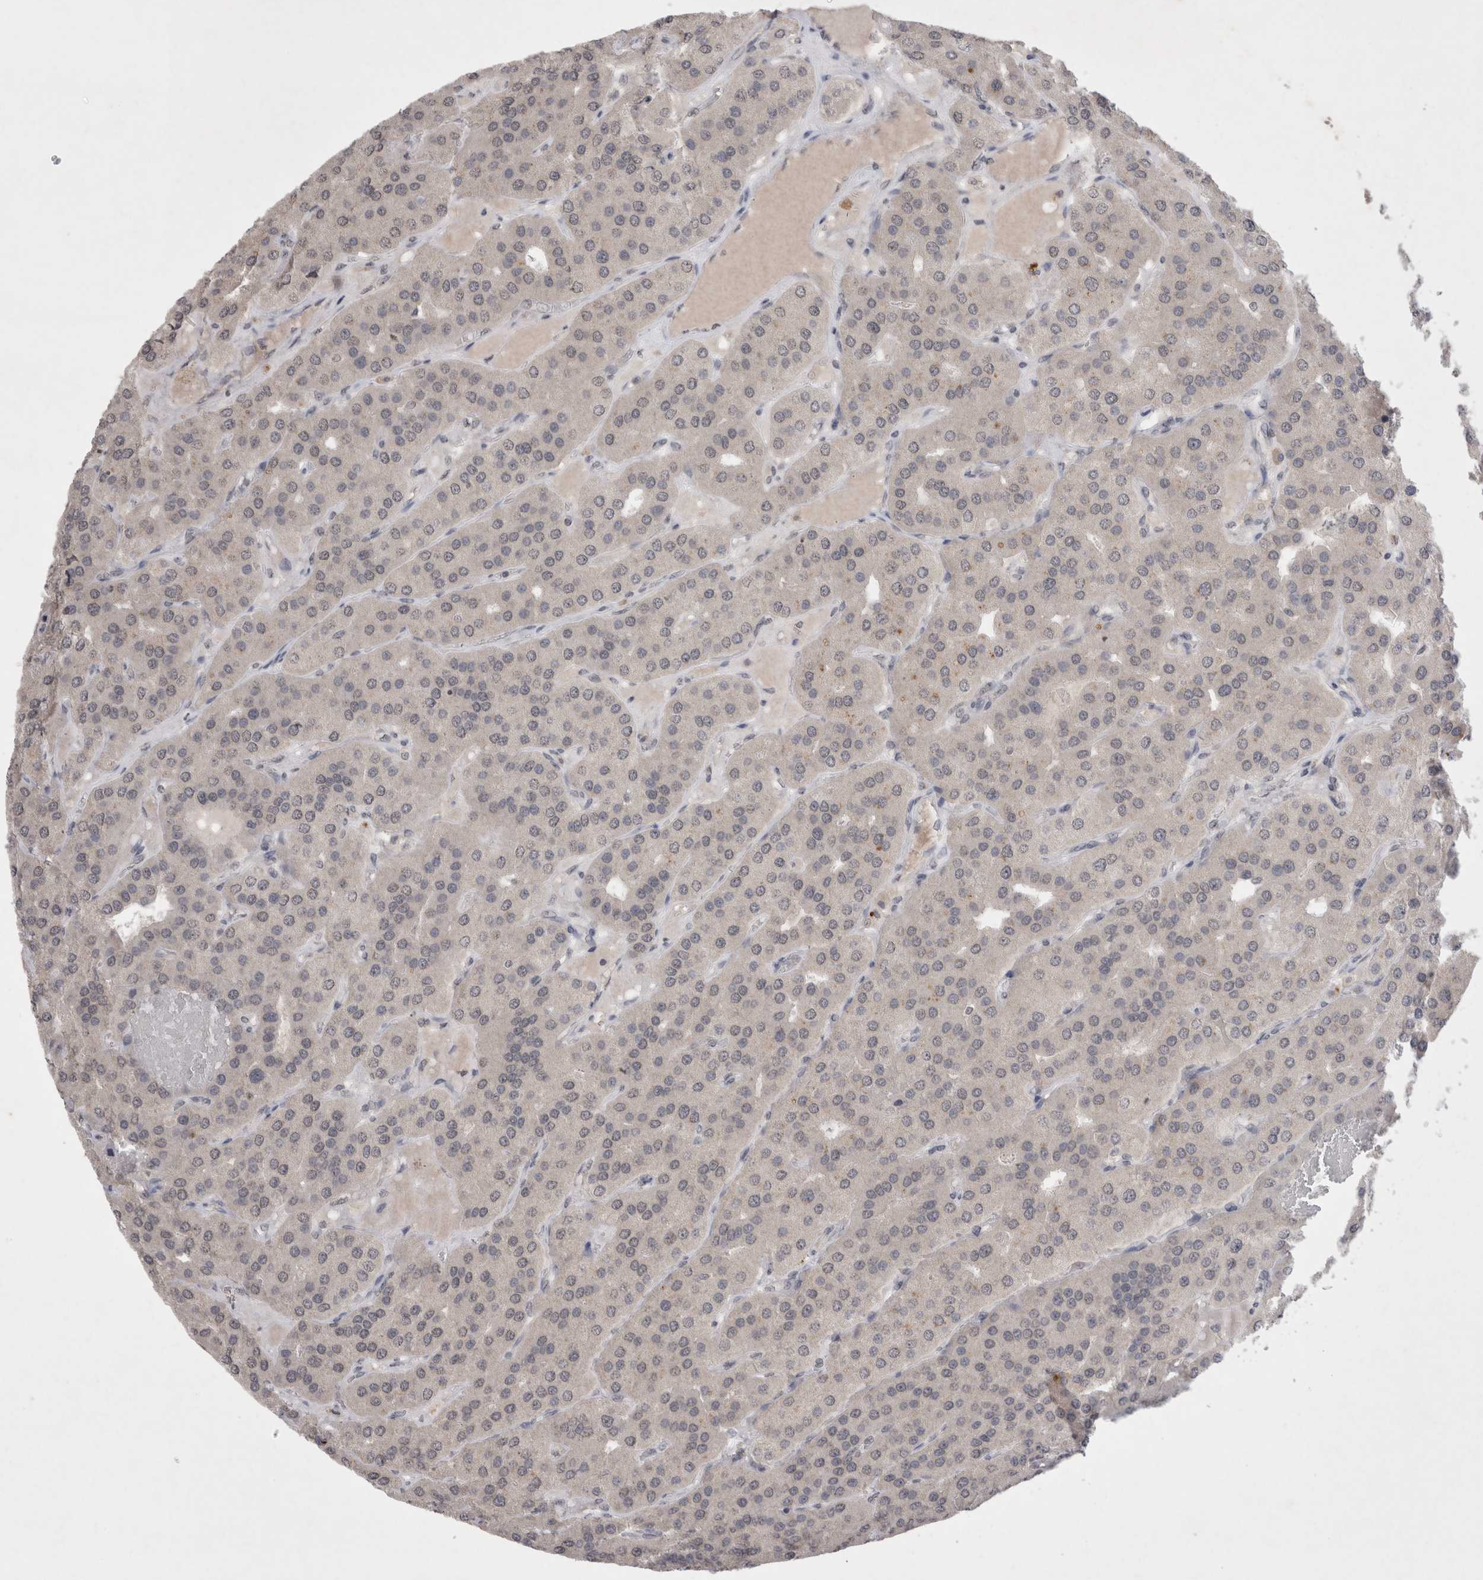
{"staining": {"intensity": "negative", "quantity": "none", "location": "none"}, "tissue": "parathyroid gland", "cell_type": "Glandular cells", "image_type": "normal", "snomed": [{"axis": "morphology", "description": "Normal tissue, NOS"}, {"axis": "morphology", "description": "Adenoma, NOS"}, {"axis": "topography", "description": "Parathyroid gland"}], "caption": "Micrograph shows no protein expression in glandular cells of unremarkable parathyroid gland. Nuclei are stained in blue.", "gene": "LYVE1", "patient": {"sex": "female", "age": 86}}